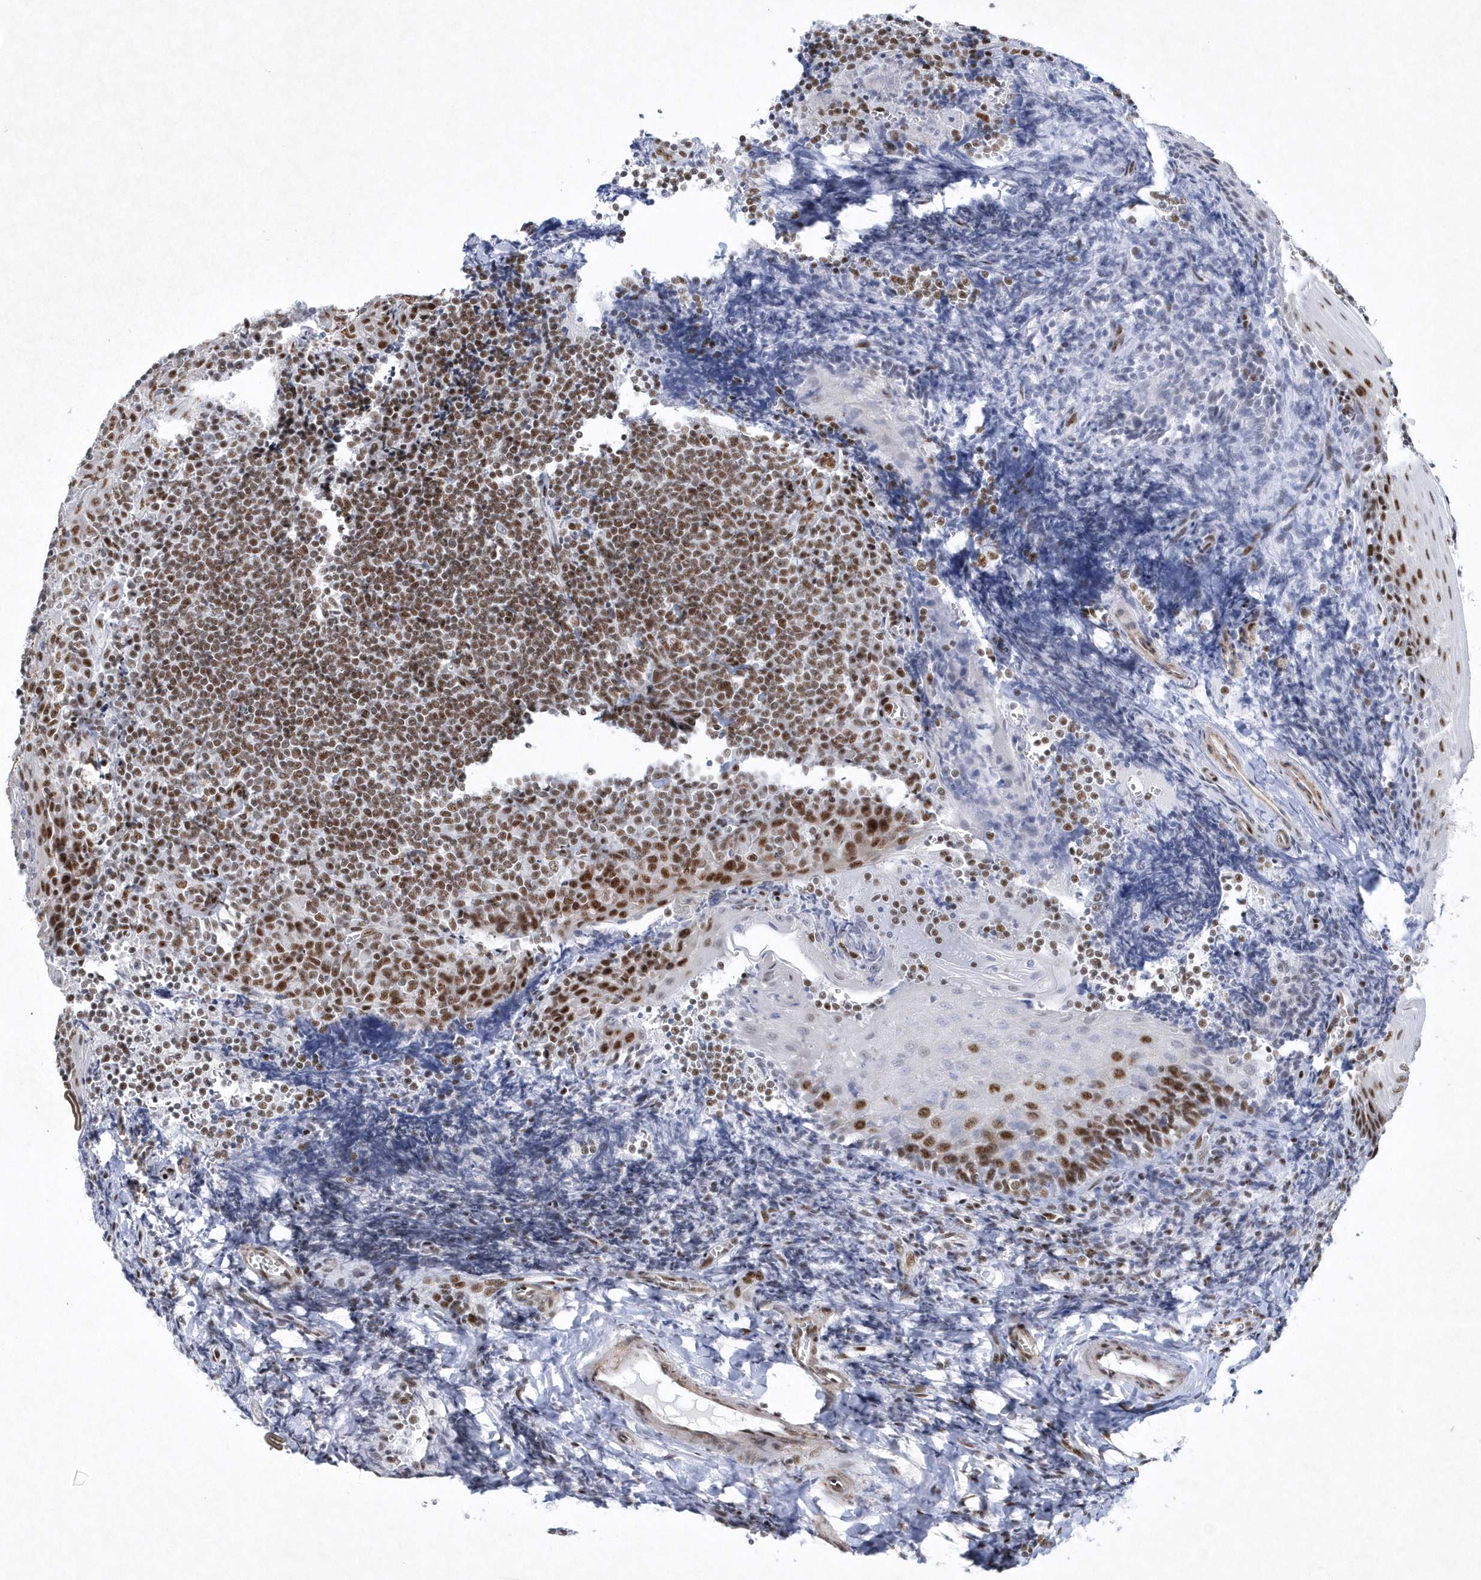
{"staining": {"intensity": "moderate", "quantity": ">75%", "location": "nuclear"}, "tissue": "tonsil", "cell_type": "Germinal center cells", "image_type": "normal", "snomed": [{"axis": "morphology", "description": "Normal tissue, NOS"}, {"axis": "topography", "description": "Tonsil"}], "caption": "Immunohistochemical staining of unremarkable tonsil demonstrates >75% levels of moderate nuclear protein positivity in about >75% of germinal center cells.", "gene": "DCLRE1A", "patient": {"sex": "male", "age": 27}}